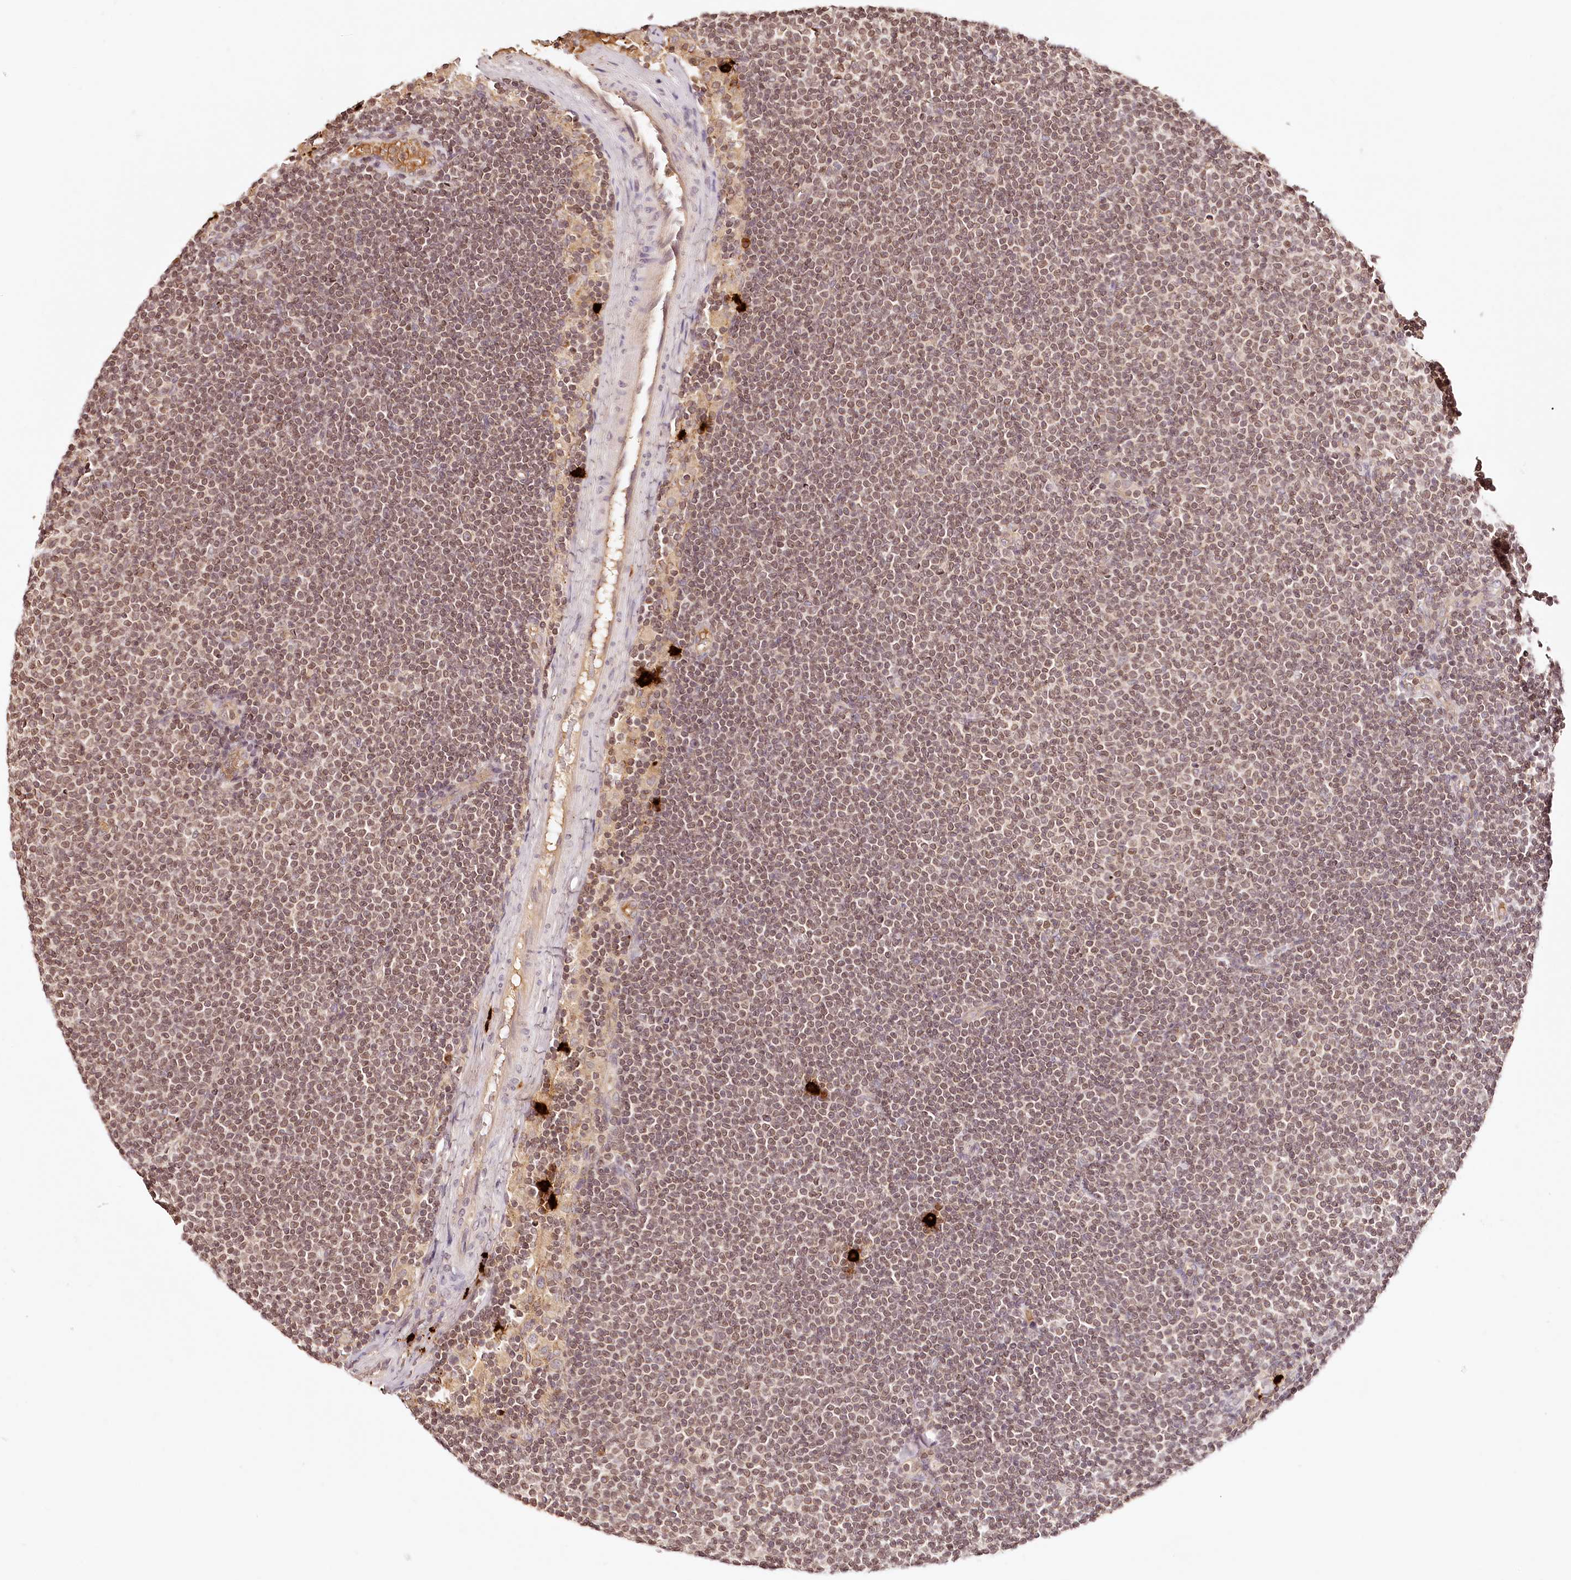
{"staining": {"intensity": "negative", "quantity": "none", "location": "none"}, "tissue": "lymphoma", "cell_type": "Tumor cells", "image_type": "cancer", "snomed": [{"axis": "morphology", "description": "Malignant lymphoma, non-Hodgkin's type, Low grade"}, {"axis": "topography", "description": "Lymph node"}], "caption": "DAB (3,3'-diaminobenzidine) immunohistochemical staining of low-grade malignant lymphoma, non-Hodgkin's type displays no significant staining in tumor cells.", "gene": "SYNGR1", "patient": {"sex": "female", "age": 53}}